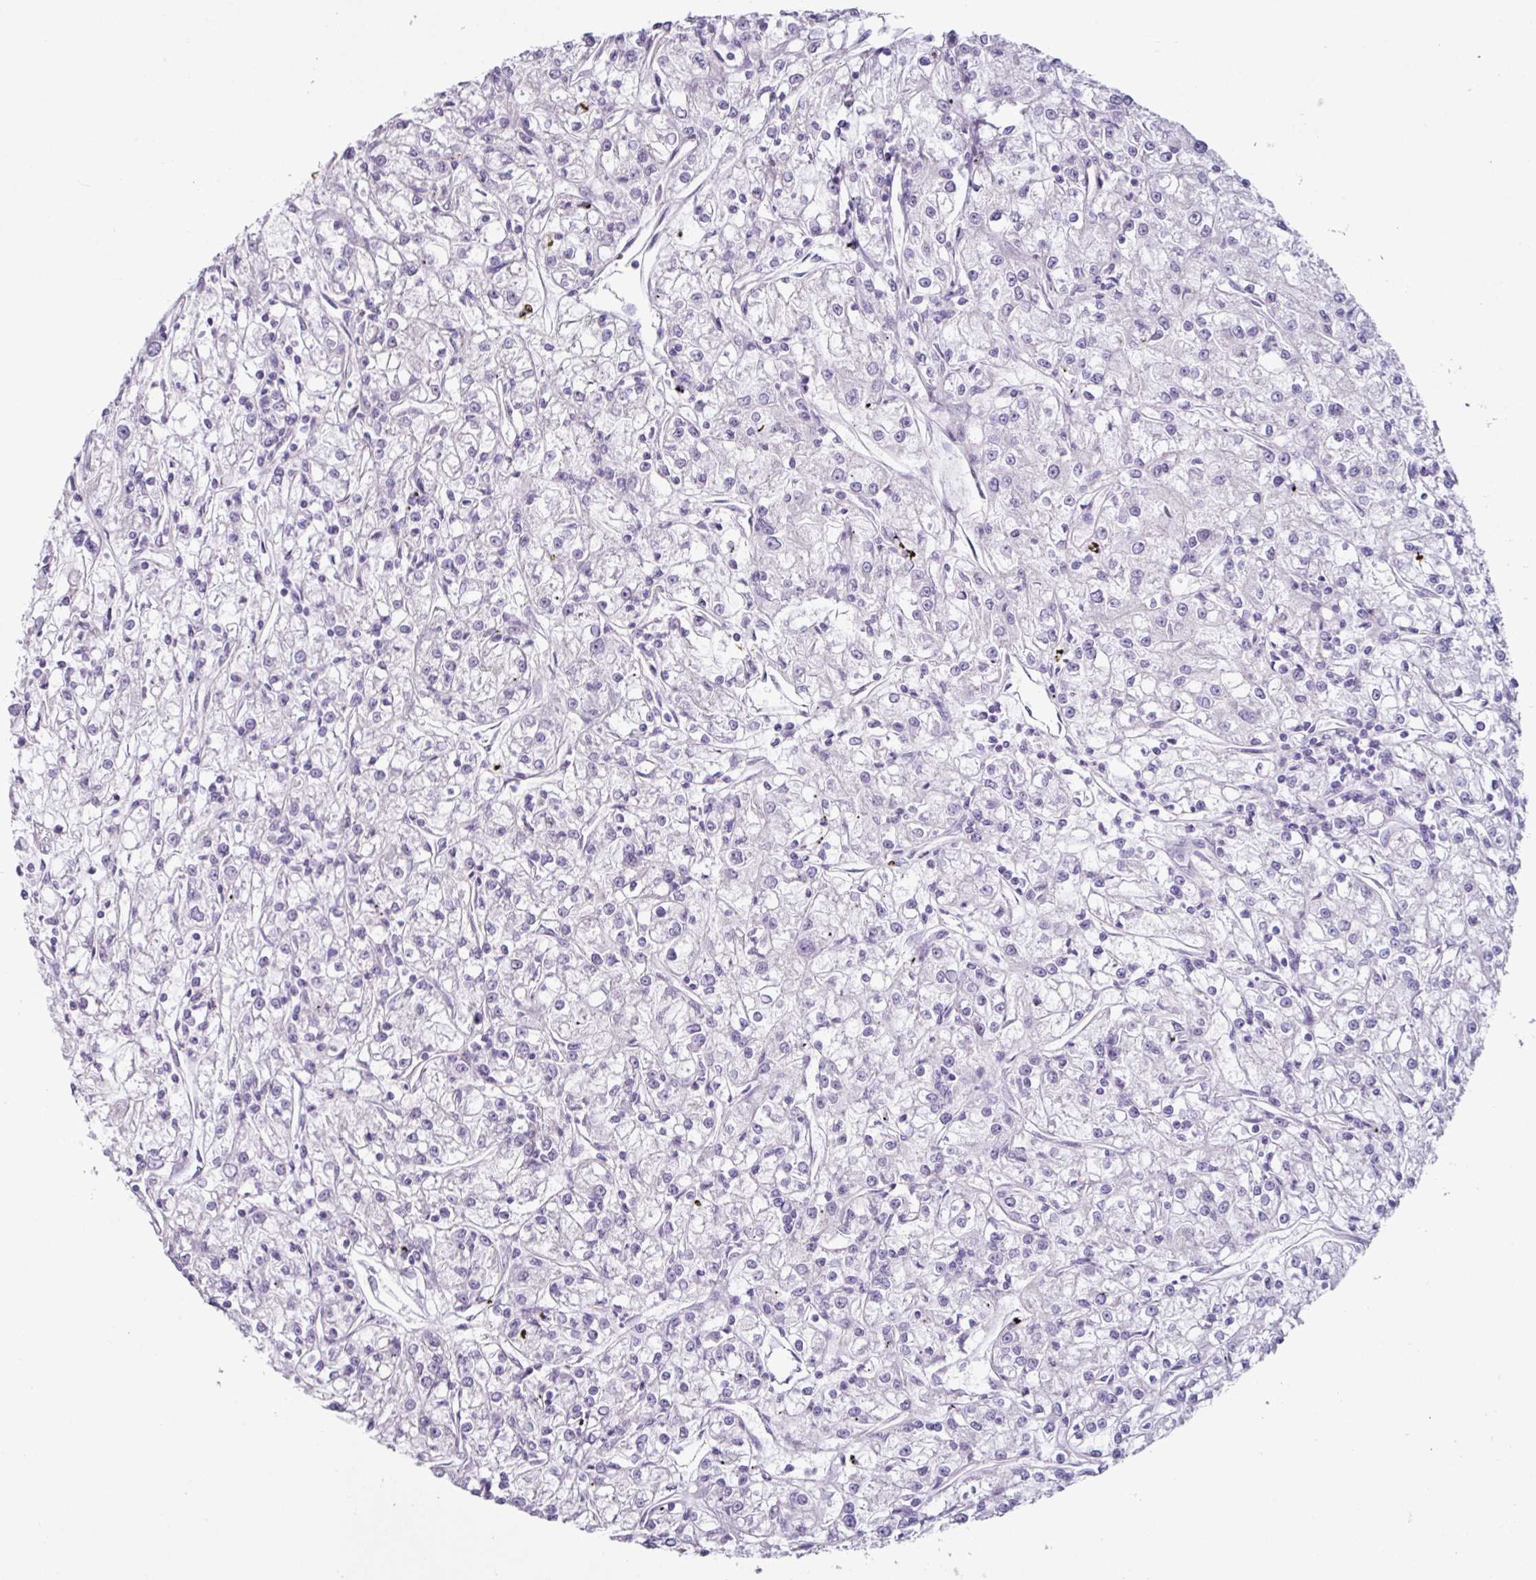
{"staining": {"intensity": "negative", "quantity": "none", "location": "none"}, "tissue": "renal cancer", "cell_type": "Tumor cells", "image_type": "cancer", "snomed": [{"axis": "morphology", "description": "Adenocarcinoma, NOS"}, {"axis": "topography", "description": "Kidney"}], "caption": "DAB (3,3'-diaminobenzidine) immunohistochemical staining of human adenocarcinoma (renal) displays no significant positivity in tumor cells.", "gene": "CLCA1", "patient": {"sex": "female", "age": 59}}